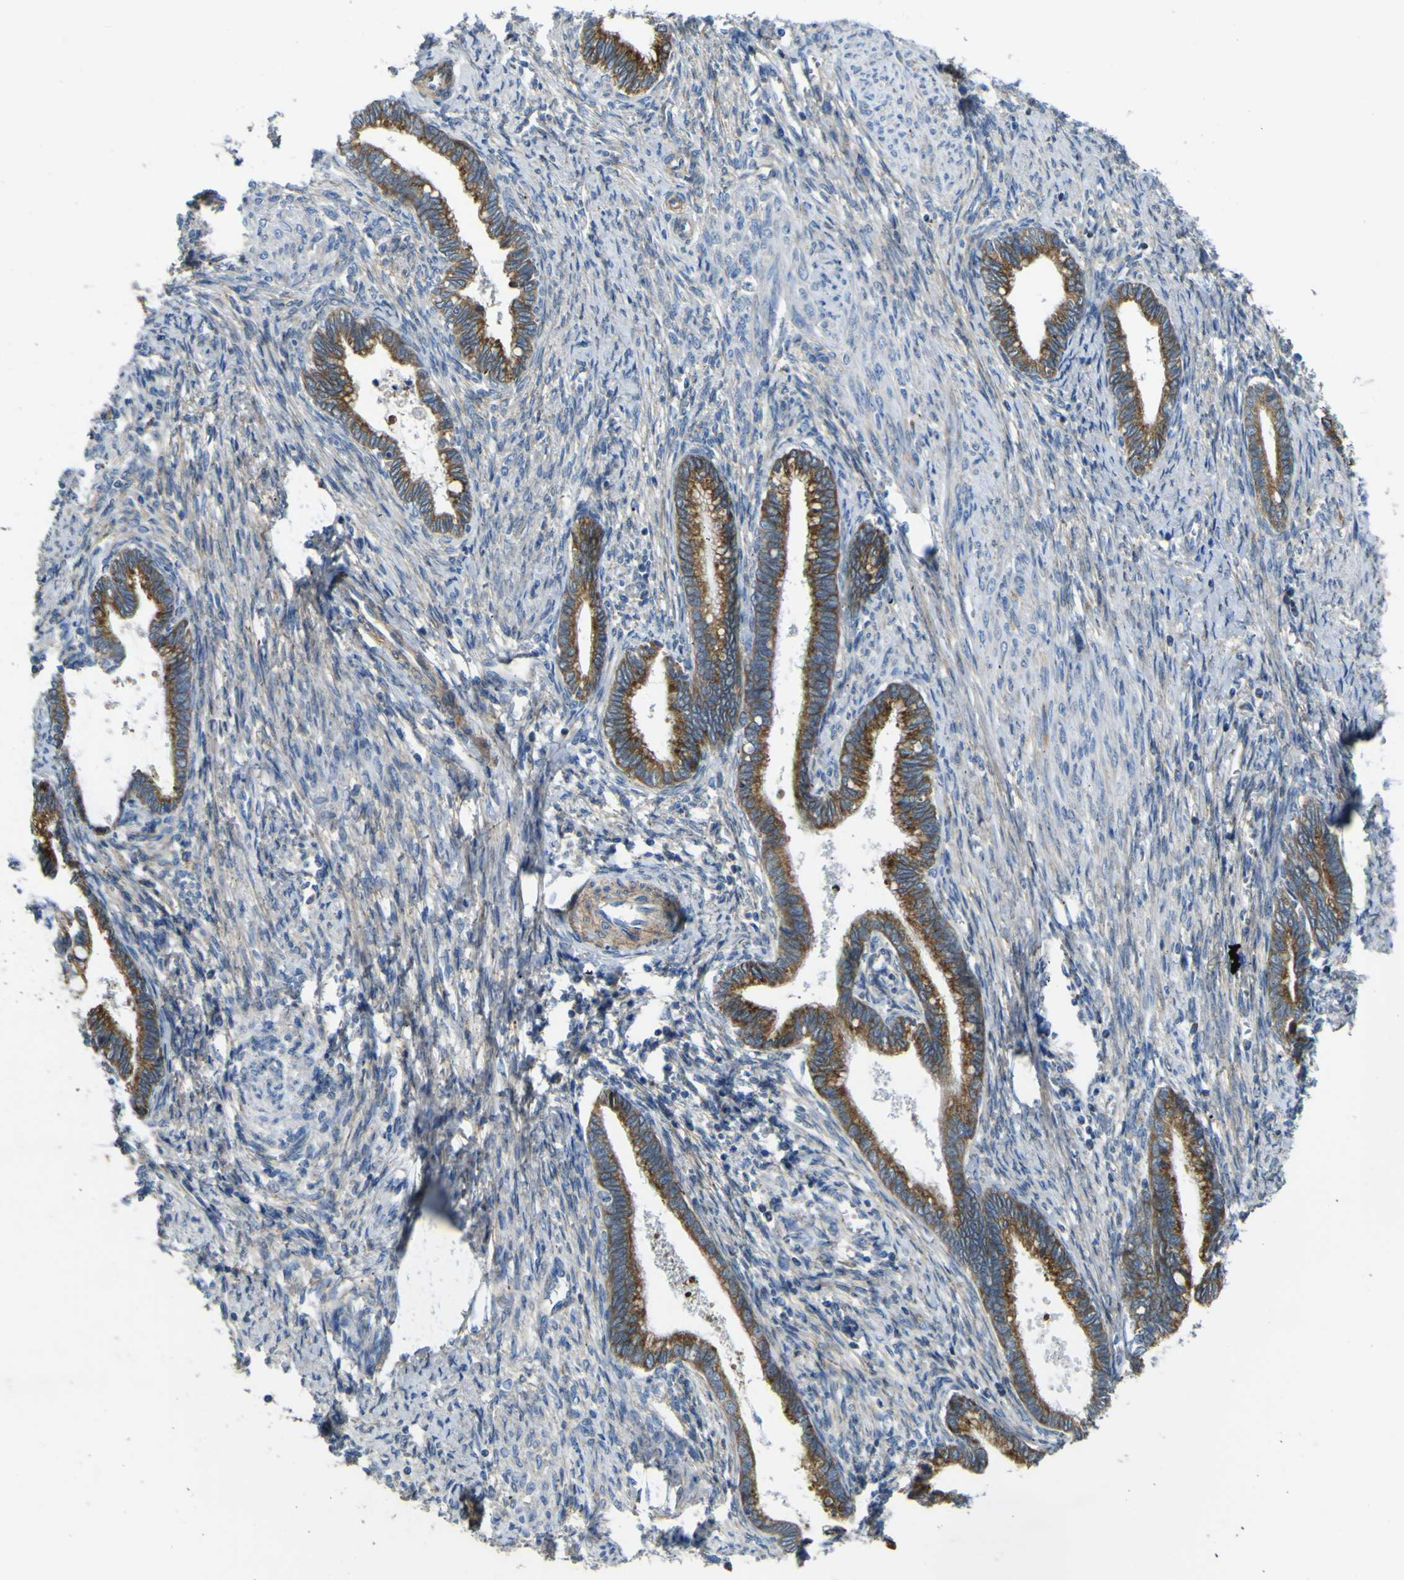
{"staining": {"intensity": "moderate", "quantity": ">75%", "location": "cytoplasmic/membranous"}, "tissue": "cervical cancer", "cell_type": "Tumor cells", "image_type": "cancer", "snomed": [{"axis": "morphology", "description": "Adenocarcinoma, NOS"}, {"axis": "topography", "description": "Cervix"}], "caption": "Immunohistochemical staining of human cervical cancer demonstrates medium levels of moderate cytoplasmic/membranous expression in approximately >75% of tumor cells. The staining was performed using DAB, with brown indicating positive protein expression. Nuclei are stained blue with hematoxylin.", "gene": "ALDH18A1", "patient": {"sex": "female", "age": 44}}